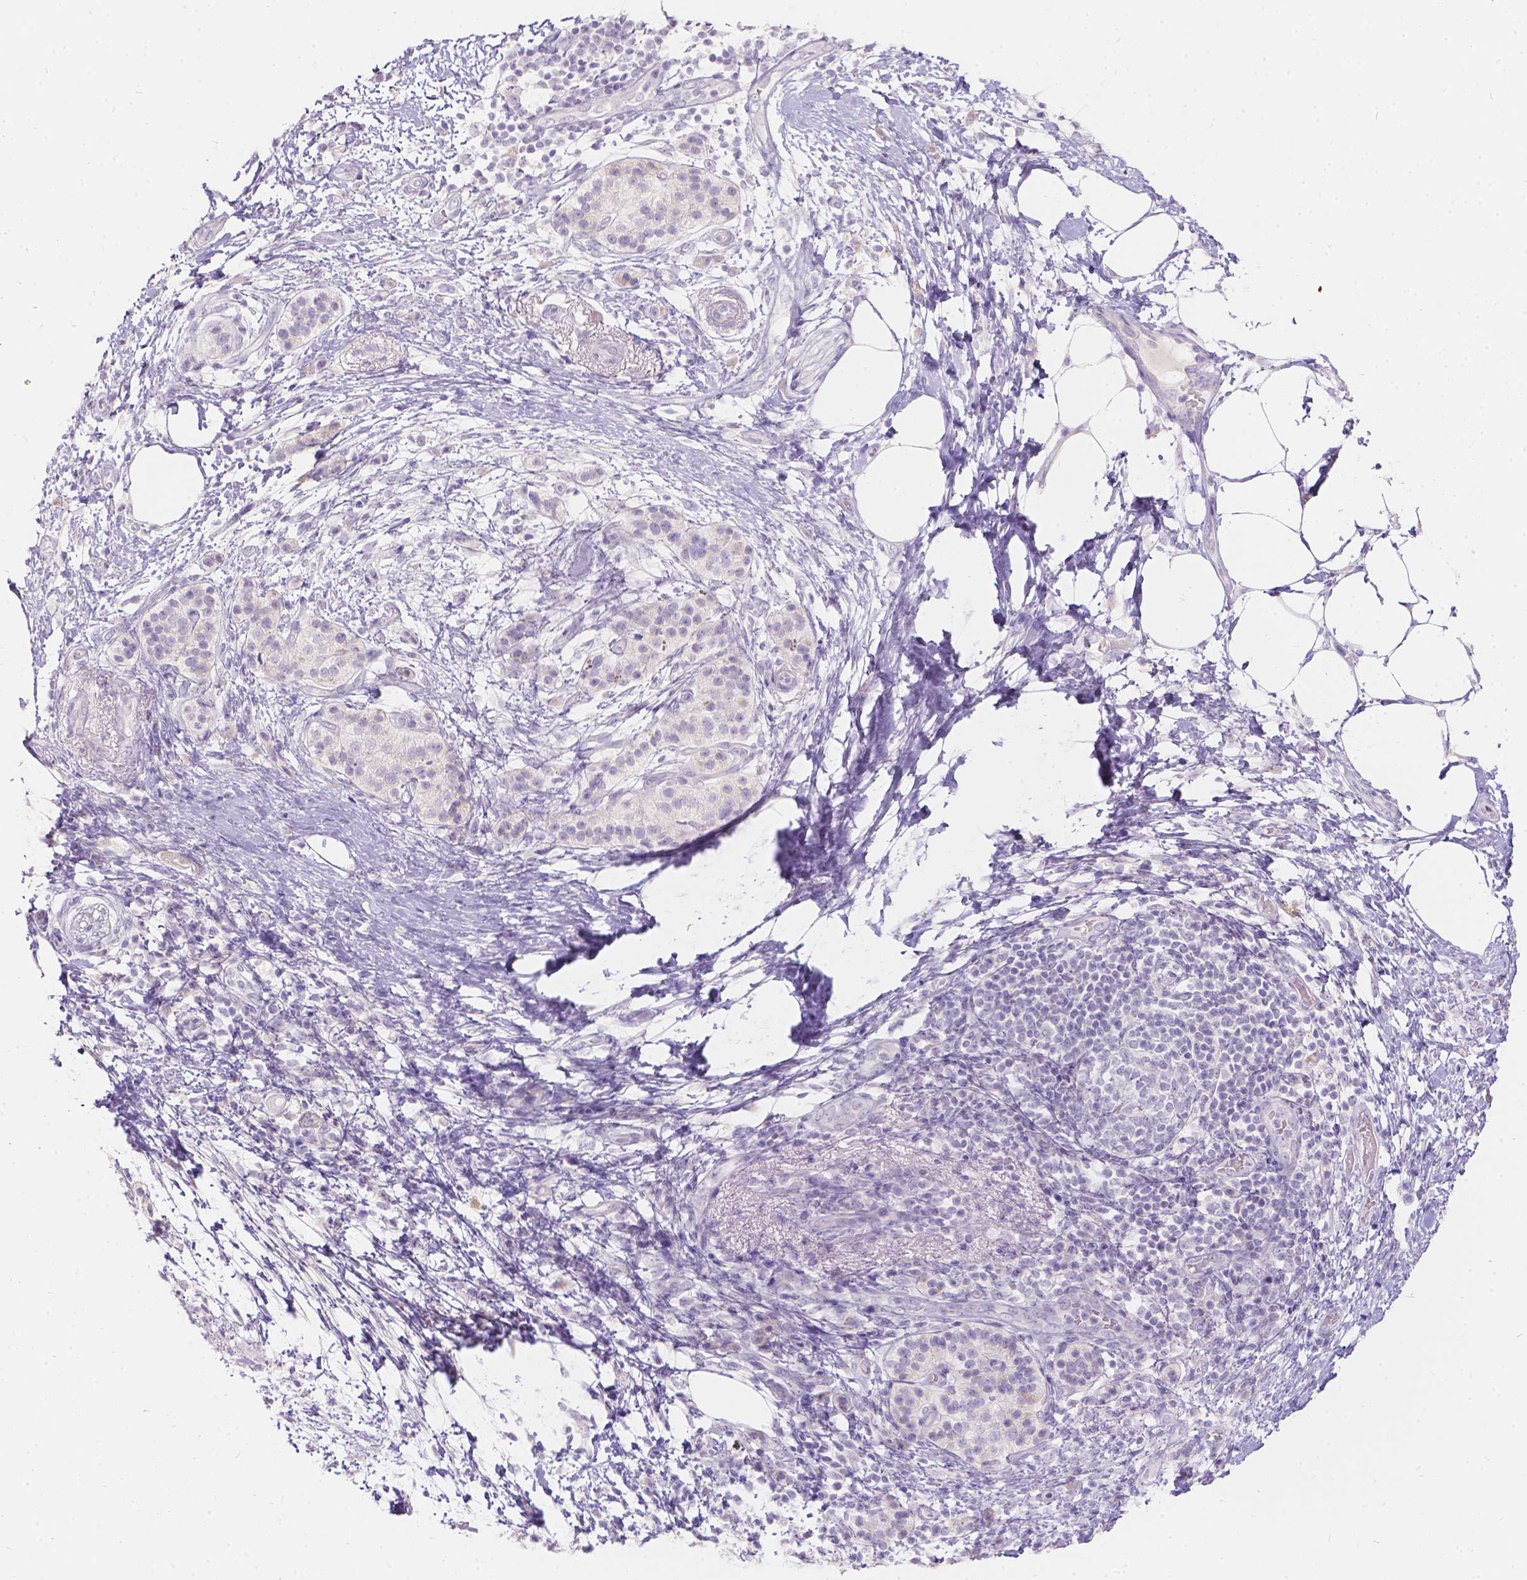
{"staining": {"intensity": "negative", "quantity": "none", "location": "none"}, "tissue": "pancreatic cancer", "cell_type": "Tumor cells", "image_type": "cancer", "snomed": [{"axis": "morphology", "description": "Adenocarcinoma, NOS"}, {"axis": "topography", "description": "Pancreas"}], "caption": "High magnification brightfield microscopy of pancreatic cancer stained with DAB (brown) and counterstained with hematoxylin (blue): tumor cells show no significant positivity.", "gene": "HTN3", "patient": {"sex": "female", "age": 72}}